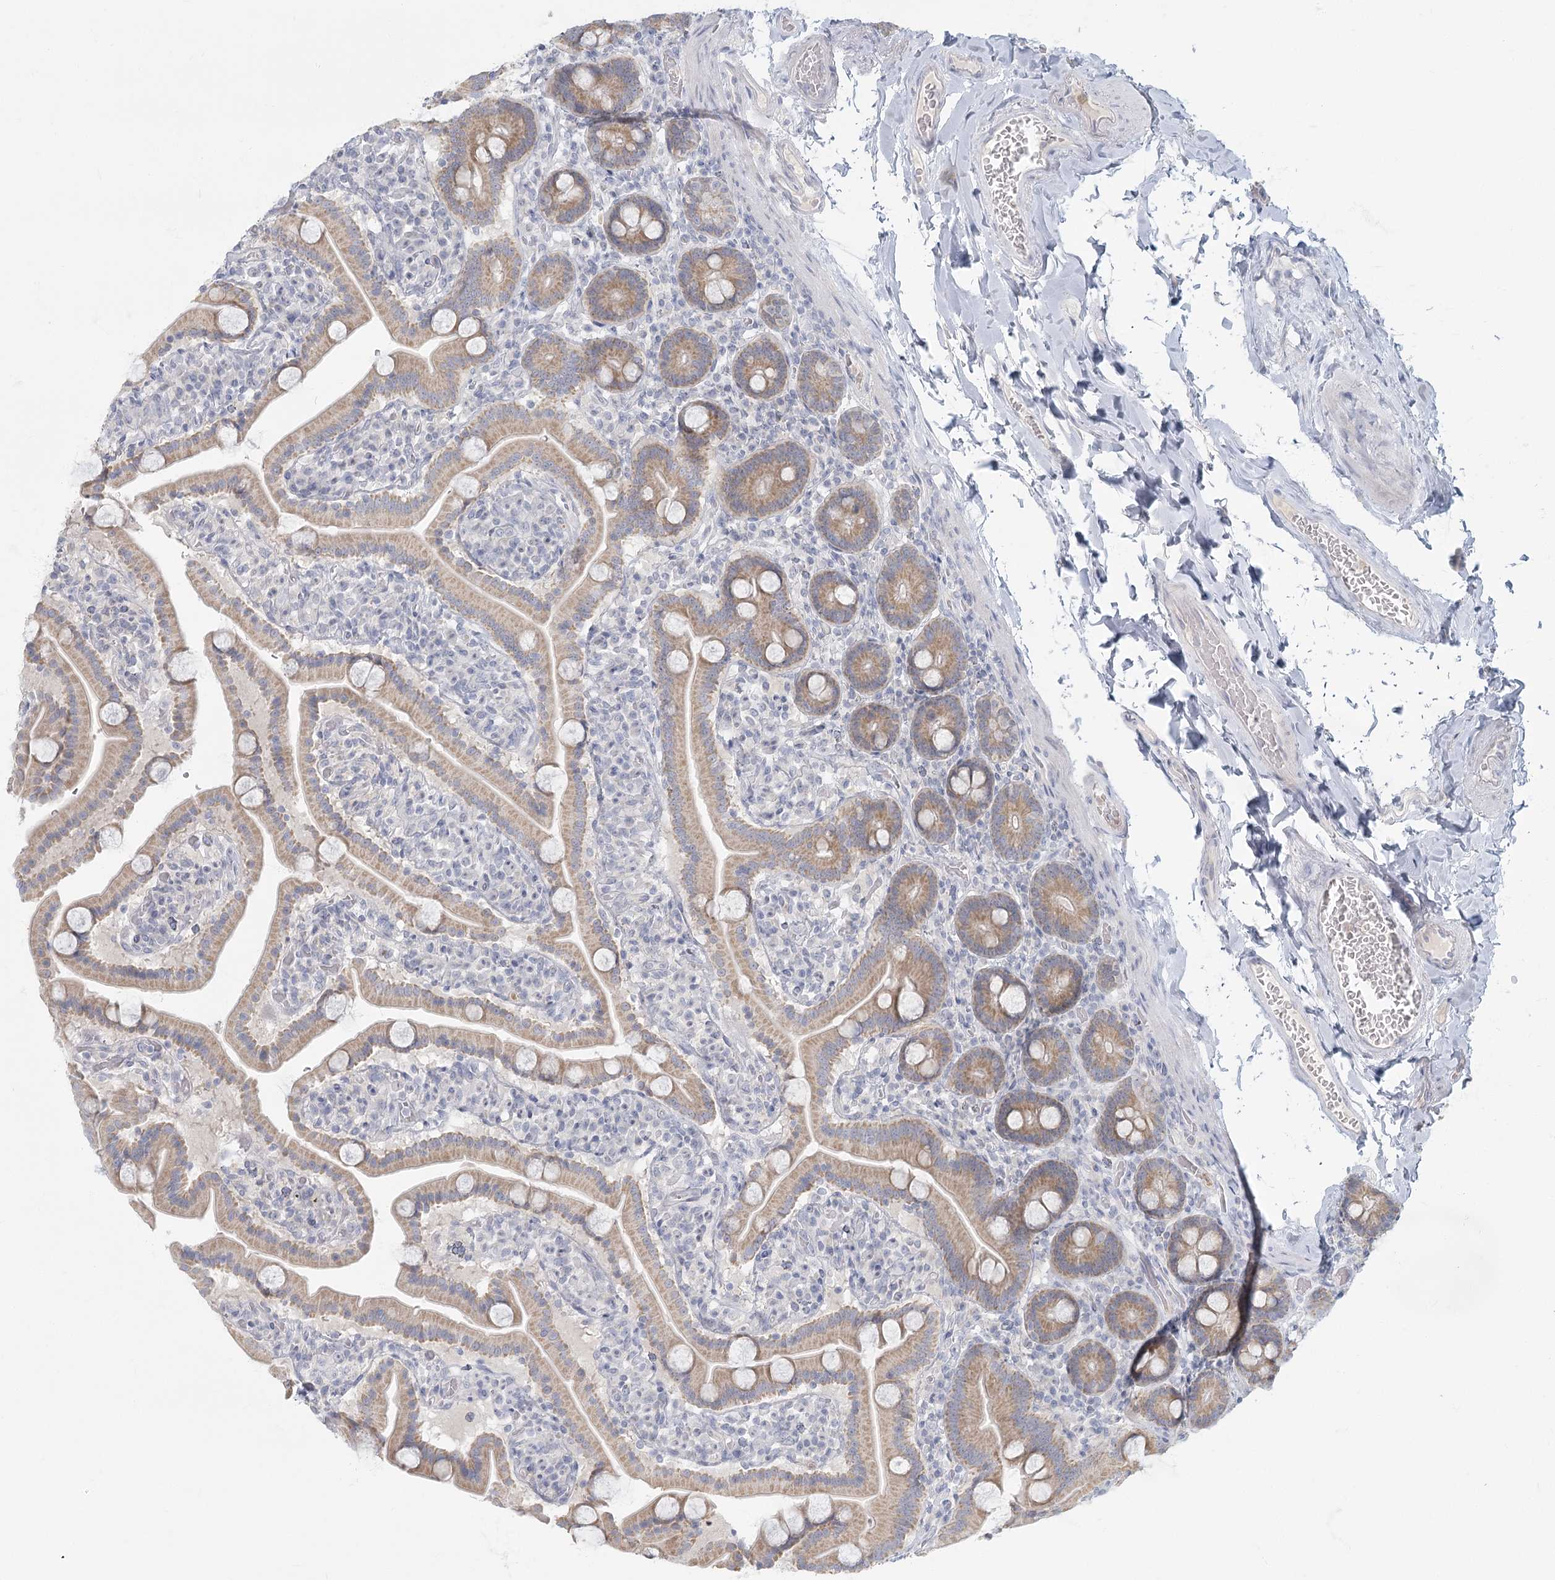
{"staining": {"intensity": "moderate", "quantity": ">75%", "location": "cytoplasmic/membranous"}, "tissue": "duodenum", "cell_type": "Glandular cells", "image_type": "normal", "snomed": [{"axis": "morphology", "description": "Normal tissue, NOS"}, {"axis": "topography", "description": "Duodenum"}], "caption": "Protein positivity by immunohistochemistry demonstrates moderate cytoplasmic/membranous positivity in about >75% of glandular cells in benign duodenum.", "gene": "FAM110C", "patient": {"sex": "male", "age": 55}}